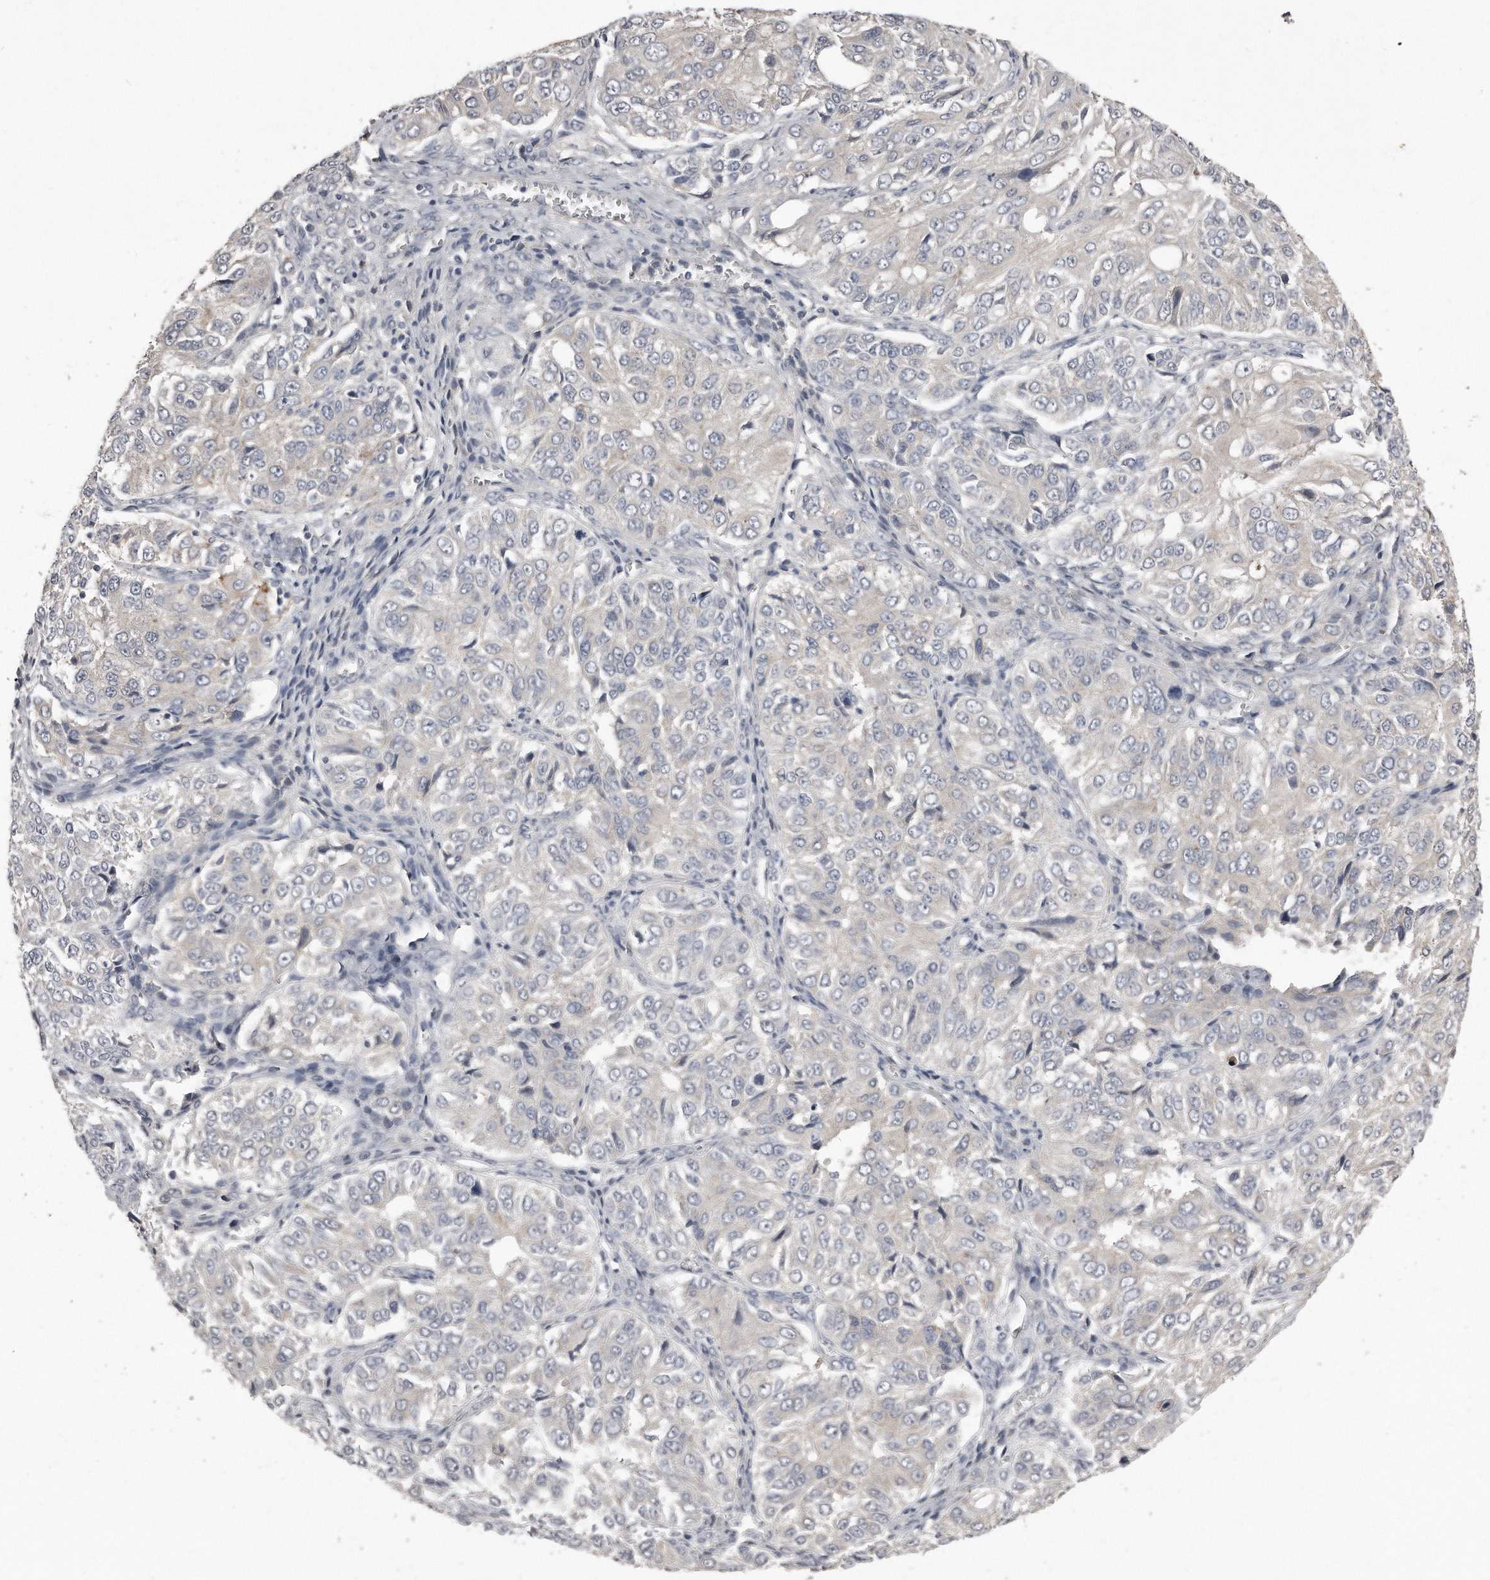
{"staining": {"intensity": "negative", "quantity": "none", "location": "none"}, "tissue": "ovarian cancer", "cell_type": "Tumor cells", "image_type": "cancer", "snomed": [{"axis": "morphology", "description": "Carcinoma, endometroid"}, {"axis": "topography", "description": "Ovary"}], "caption": "This is a image of immunohistochemistry staining of ovarian cancer, which shows no positivity in tumor cells. The staining is performed using DAB brown chromogen with nuclei counter-stained in using hematoxylin.", "gene": "LMOD1", "patient": {"sex": "female", "age": 51}}